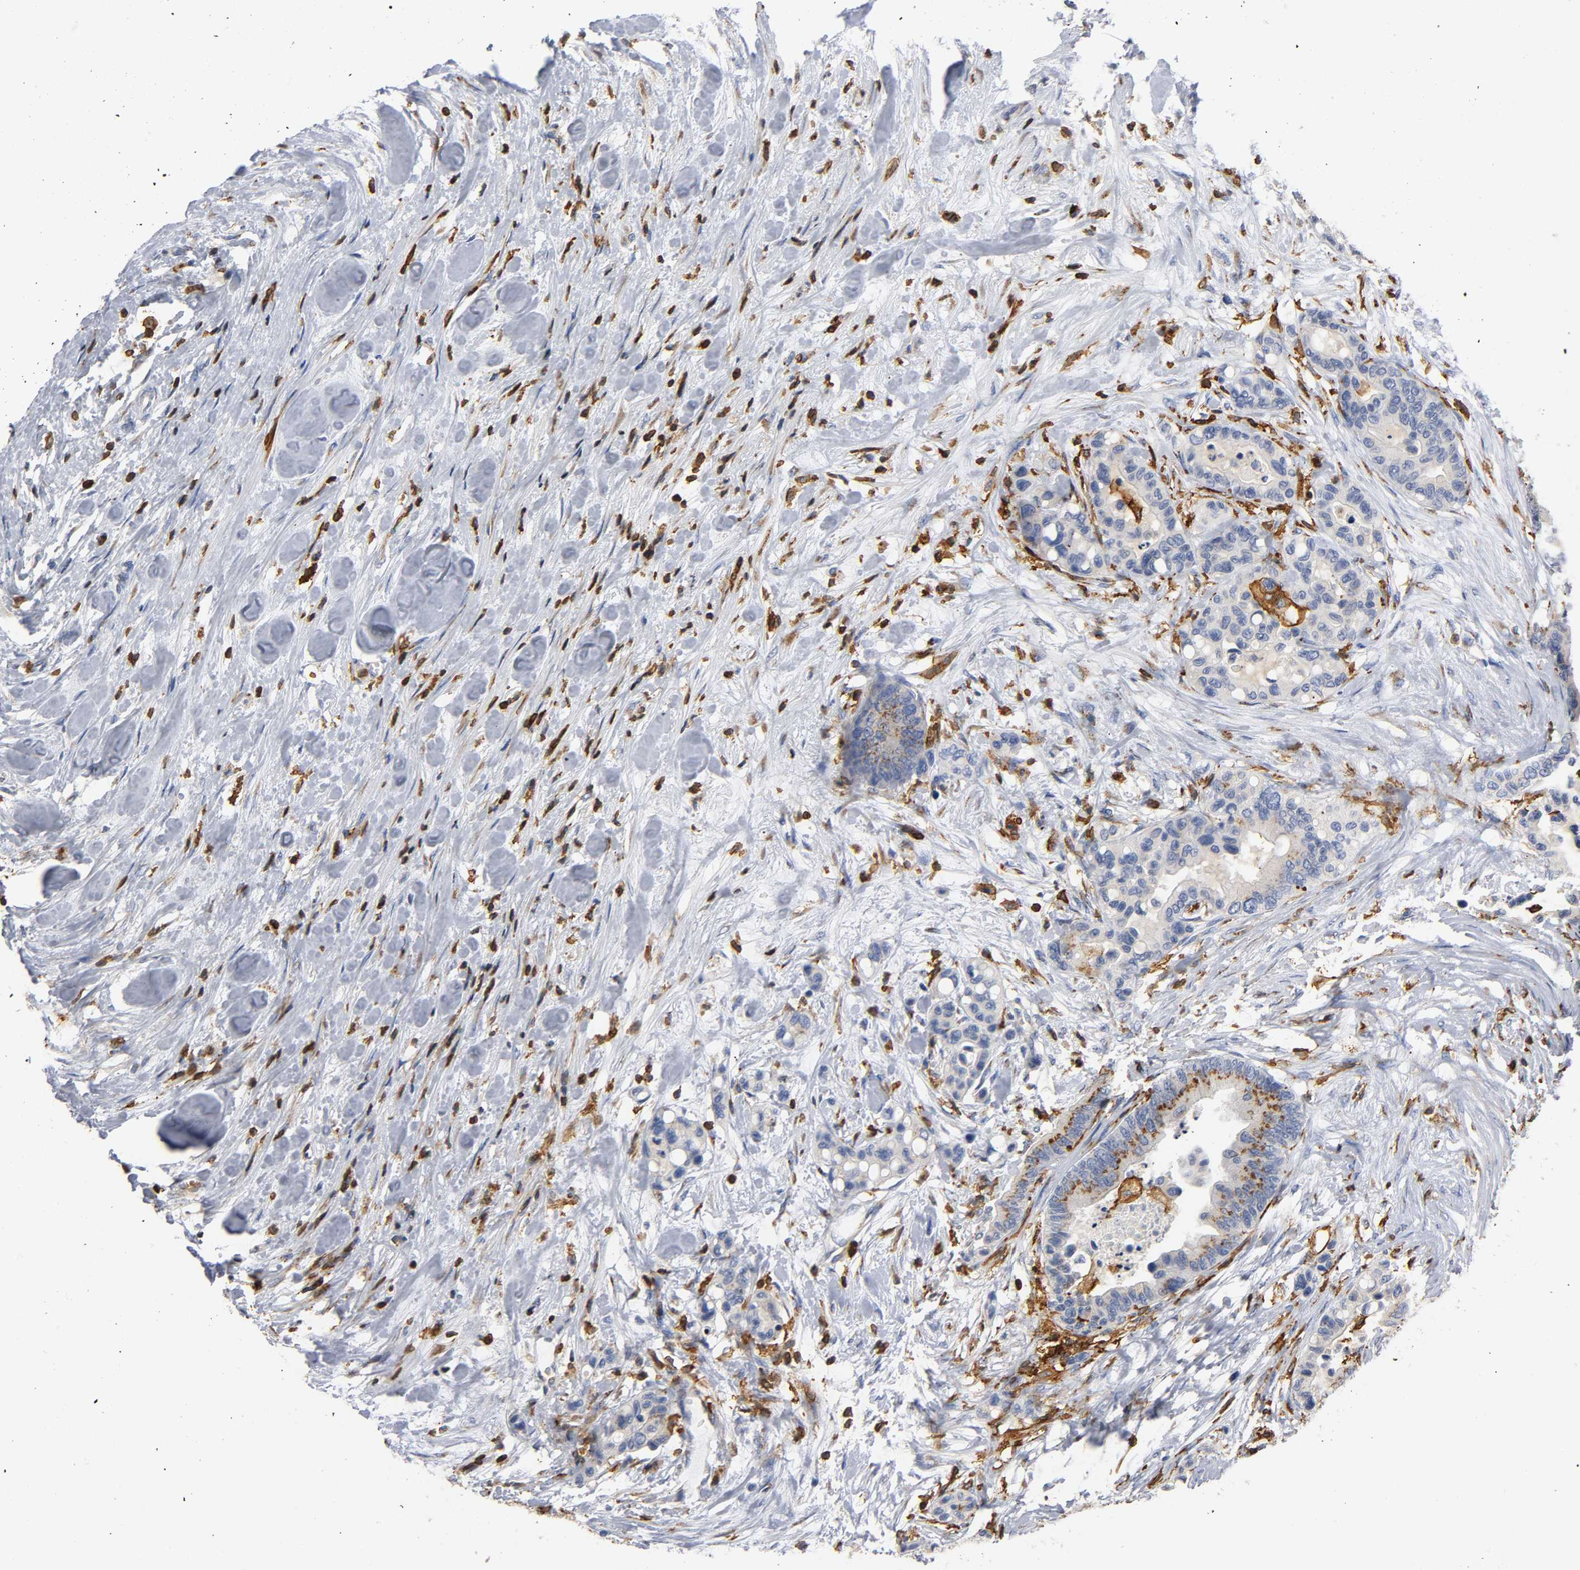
{"staining": {"intensity": "moderate", "quantity": ">75%", "location": "cytoplasmic/membranous"}, "tissue": "colorectal cancer", "cell_type": "Tumor cells", "image_type": "cancer", "snomed": [{"axis": "morphology", "description": "Adenocarcinoma, NOS"}, {"axis": "topography", "description": "Colon"}], "caption": "Protein expression analysis of human colorectal cancer (adenocarcinoma) reveals moderate cytoplasmic/membranous expression in about >75% of tumor cells. (DAB (3,3'-diaminobenzidine) = brown stain, brightfield microscopy at high magnification).", "gene": "CAPN10", "patient": {"sex": "male", "age": 82}}